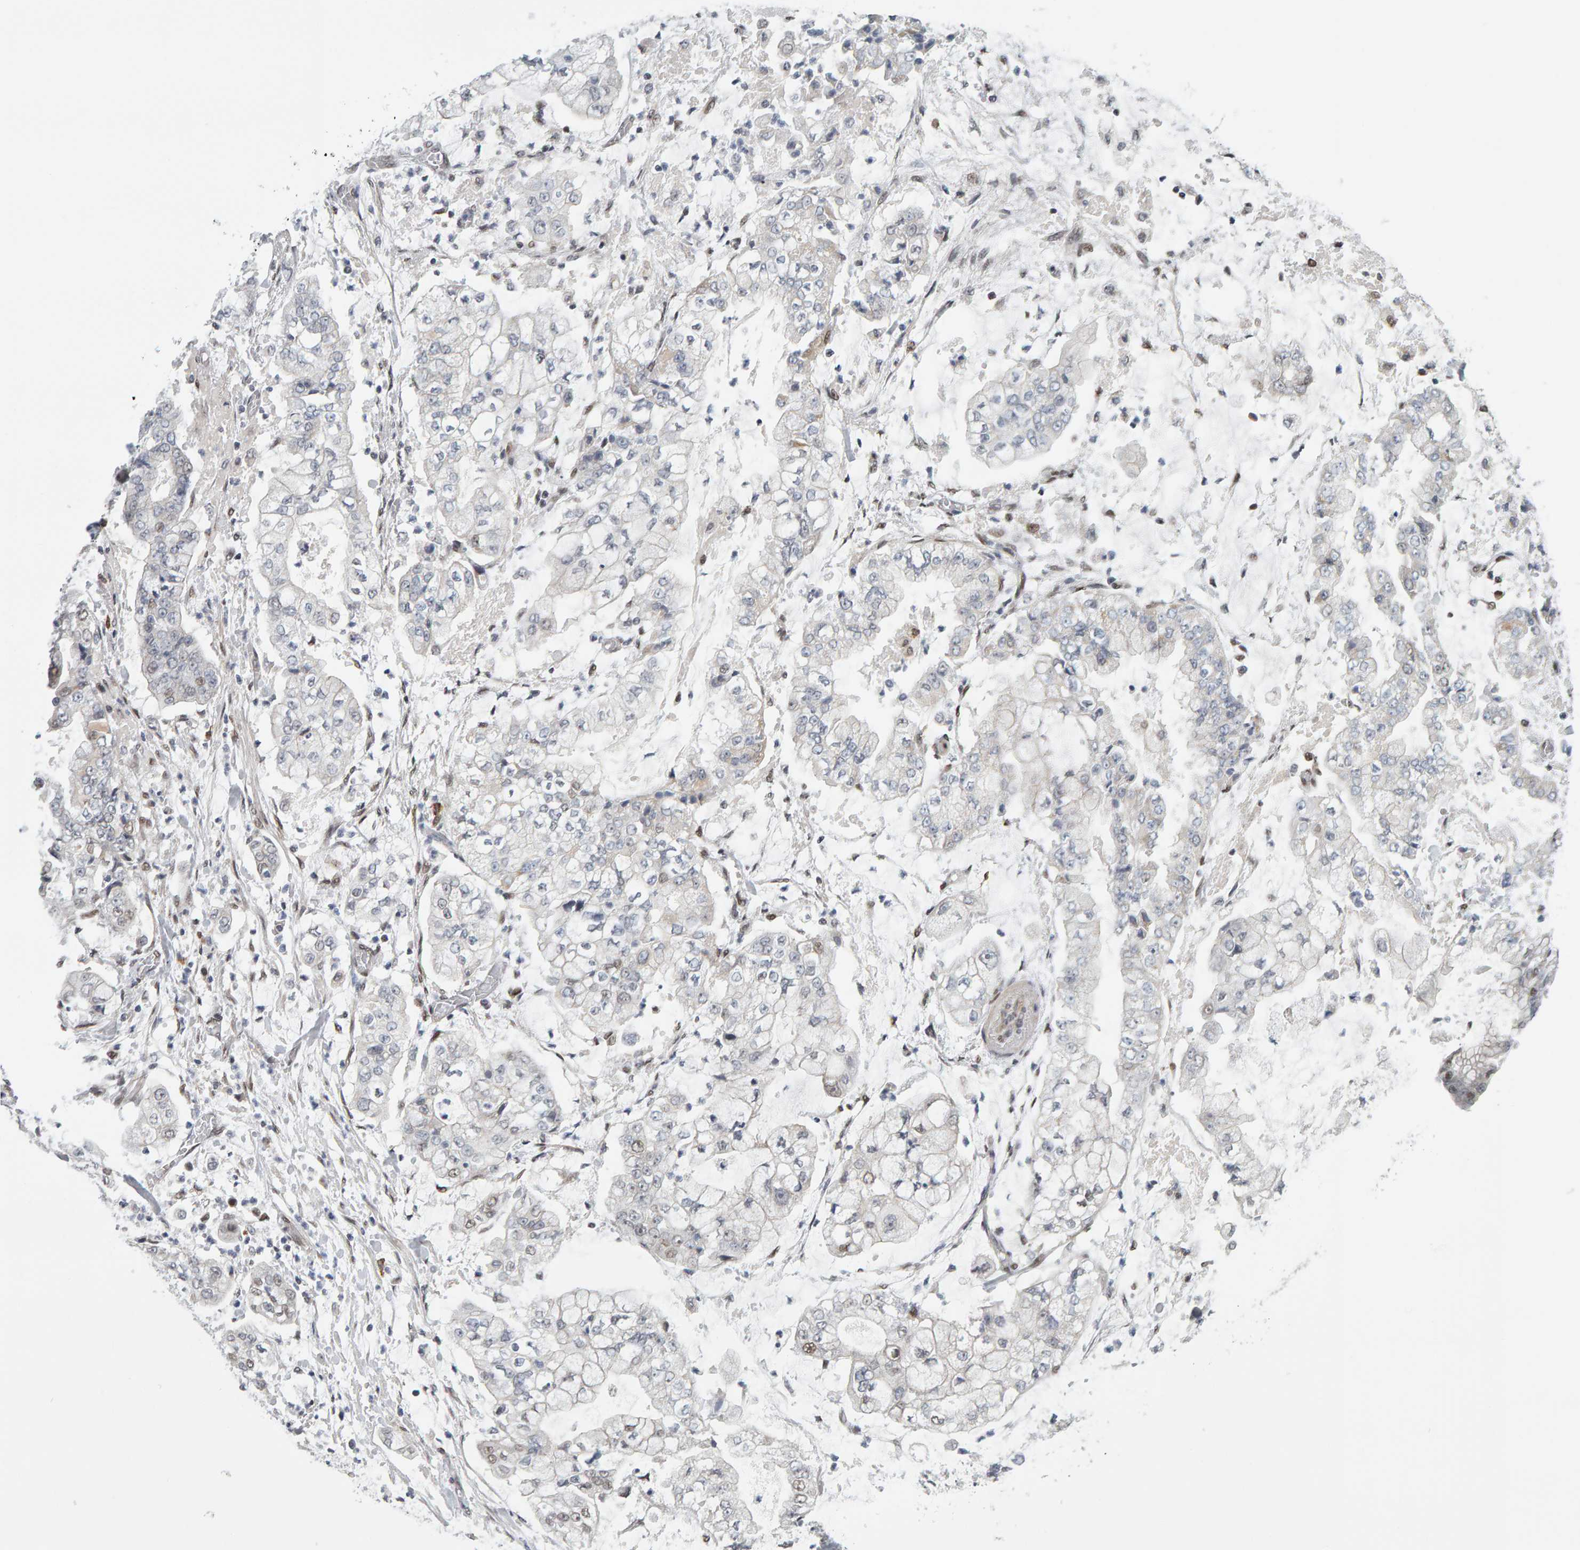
{"staining": {"intensity": "negative", "quantity": "none", "location": "none"}, "tissue": "stomach cancer", "cell_type": "Tumor cells", "image_type": "cancer", "snomed": [{"axis": "morphology", "description": "Adenocarcinoma, NOS"}, {"axis": "topography", "description": "Stomach"}], "caption": "A high-resolution photomicrograph shows immunohistochemistry staining of stomach adenocarcinoma, which displays no significant staining in tumor cells. (DAB (3,3'-diaminobenzidine) immunohistochemistry (IHC) visualized using brightfield microscopy, high magnification).", "gene": "ATF7IP", "patient": {"sex": "male", "age": 76}}